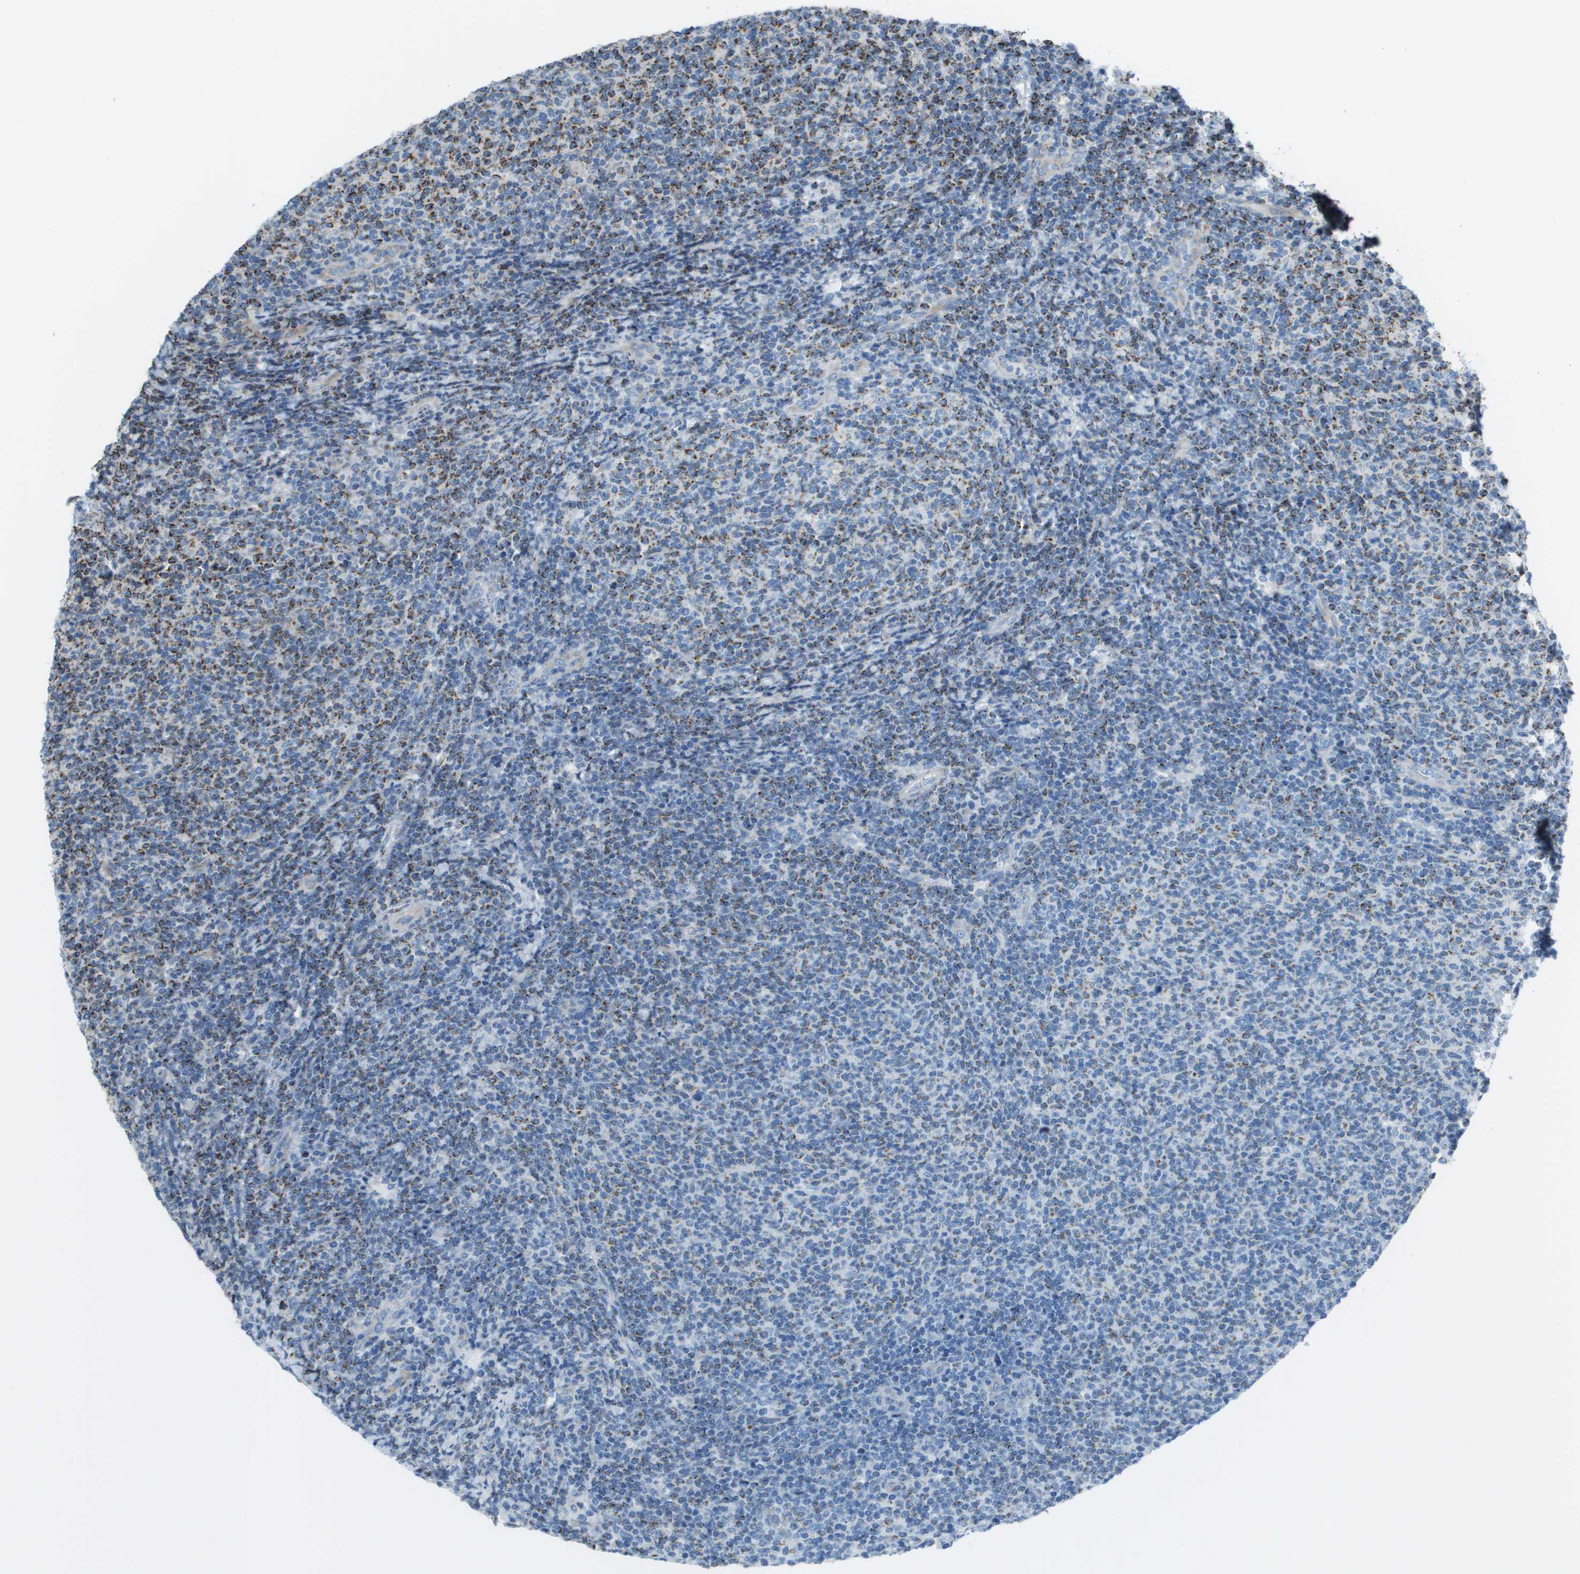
{"staining": {"intensity": "moderate", "quantity": "25%-75%", "location": "cytoplasmic/membranous"}, "tissue": "lymphoma", "cell_type": "Tumor cells", "image_type": "cancer", "snomed": [{"axis": "morphology", "description": "Malignant lymphoma, non-Hodgkin's type, Low grade"}, {"axis": "topography", "description": "Lymph node"}], "caption": "Lymphoma tissue shows moderate cytoplasmic/membranous staining in approximately 25%-75% of tumor cells", "gene": "MGAT3", "patient": {"sex": "male", "age": 66}}